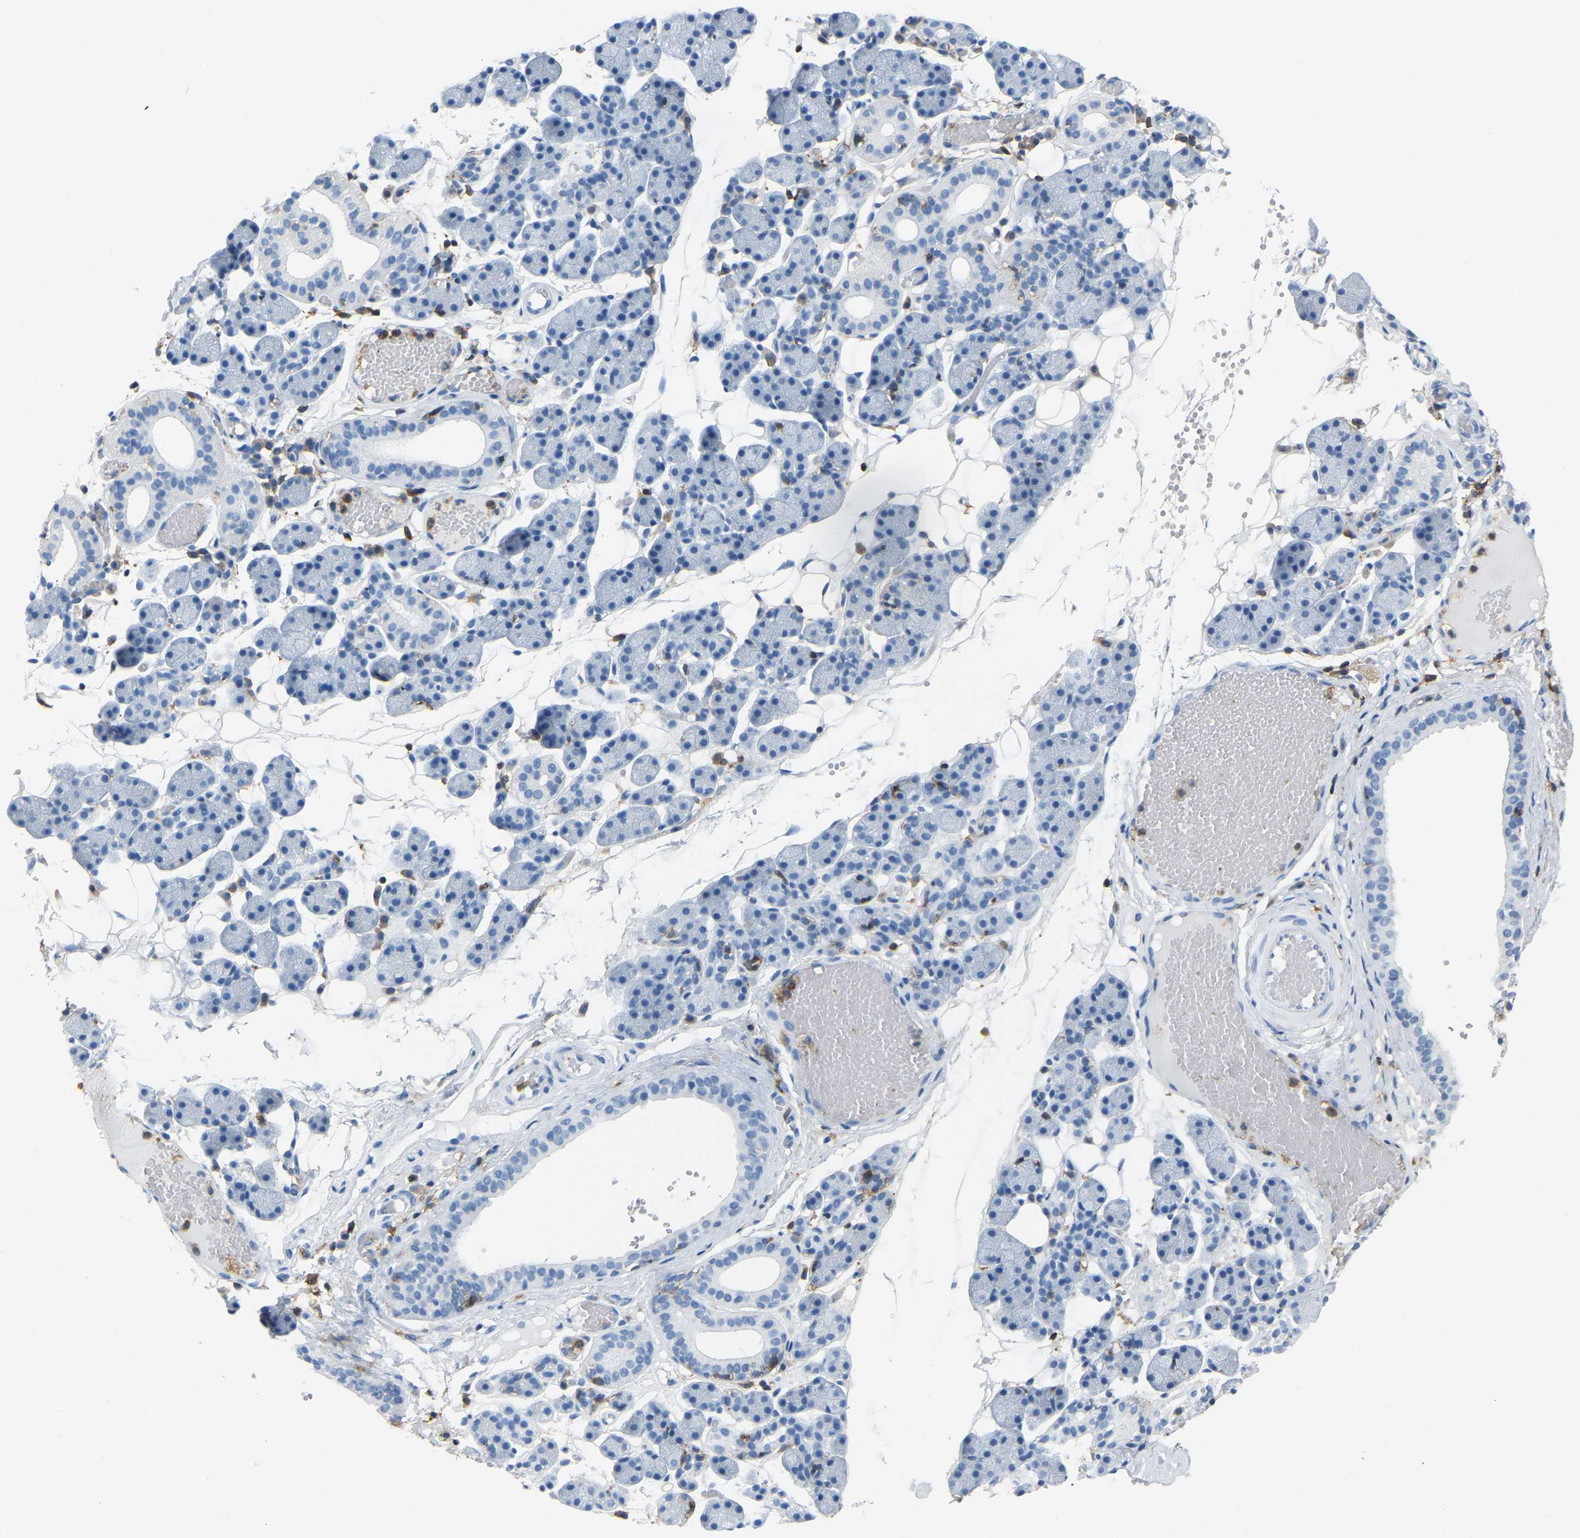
{"staining": {"intensity": "negative", "quantity": "none", "location": "none"}, "tissue": "salivary gland", "cell_type": "Glandular cells", "image_type": "normal", "snomed": [{"axis": "morphology", "description": "Normal tissue, NOS"}, {"axis": "topography", "description": "Salivary gland"}], "caption": "Immunohistochemistry (IHC) of unremarkable human salivary gland demonstrates no positivity in glandular cells. The staining is performed using DAB (3,3'-diaminobenzidine) brown chromogen with nuclei counter-stained in using hematoxylin.", "gene": "ARHGAP45", "patient": {"sex": "female", "age": 33}}